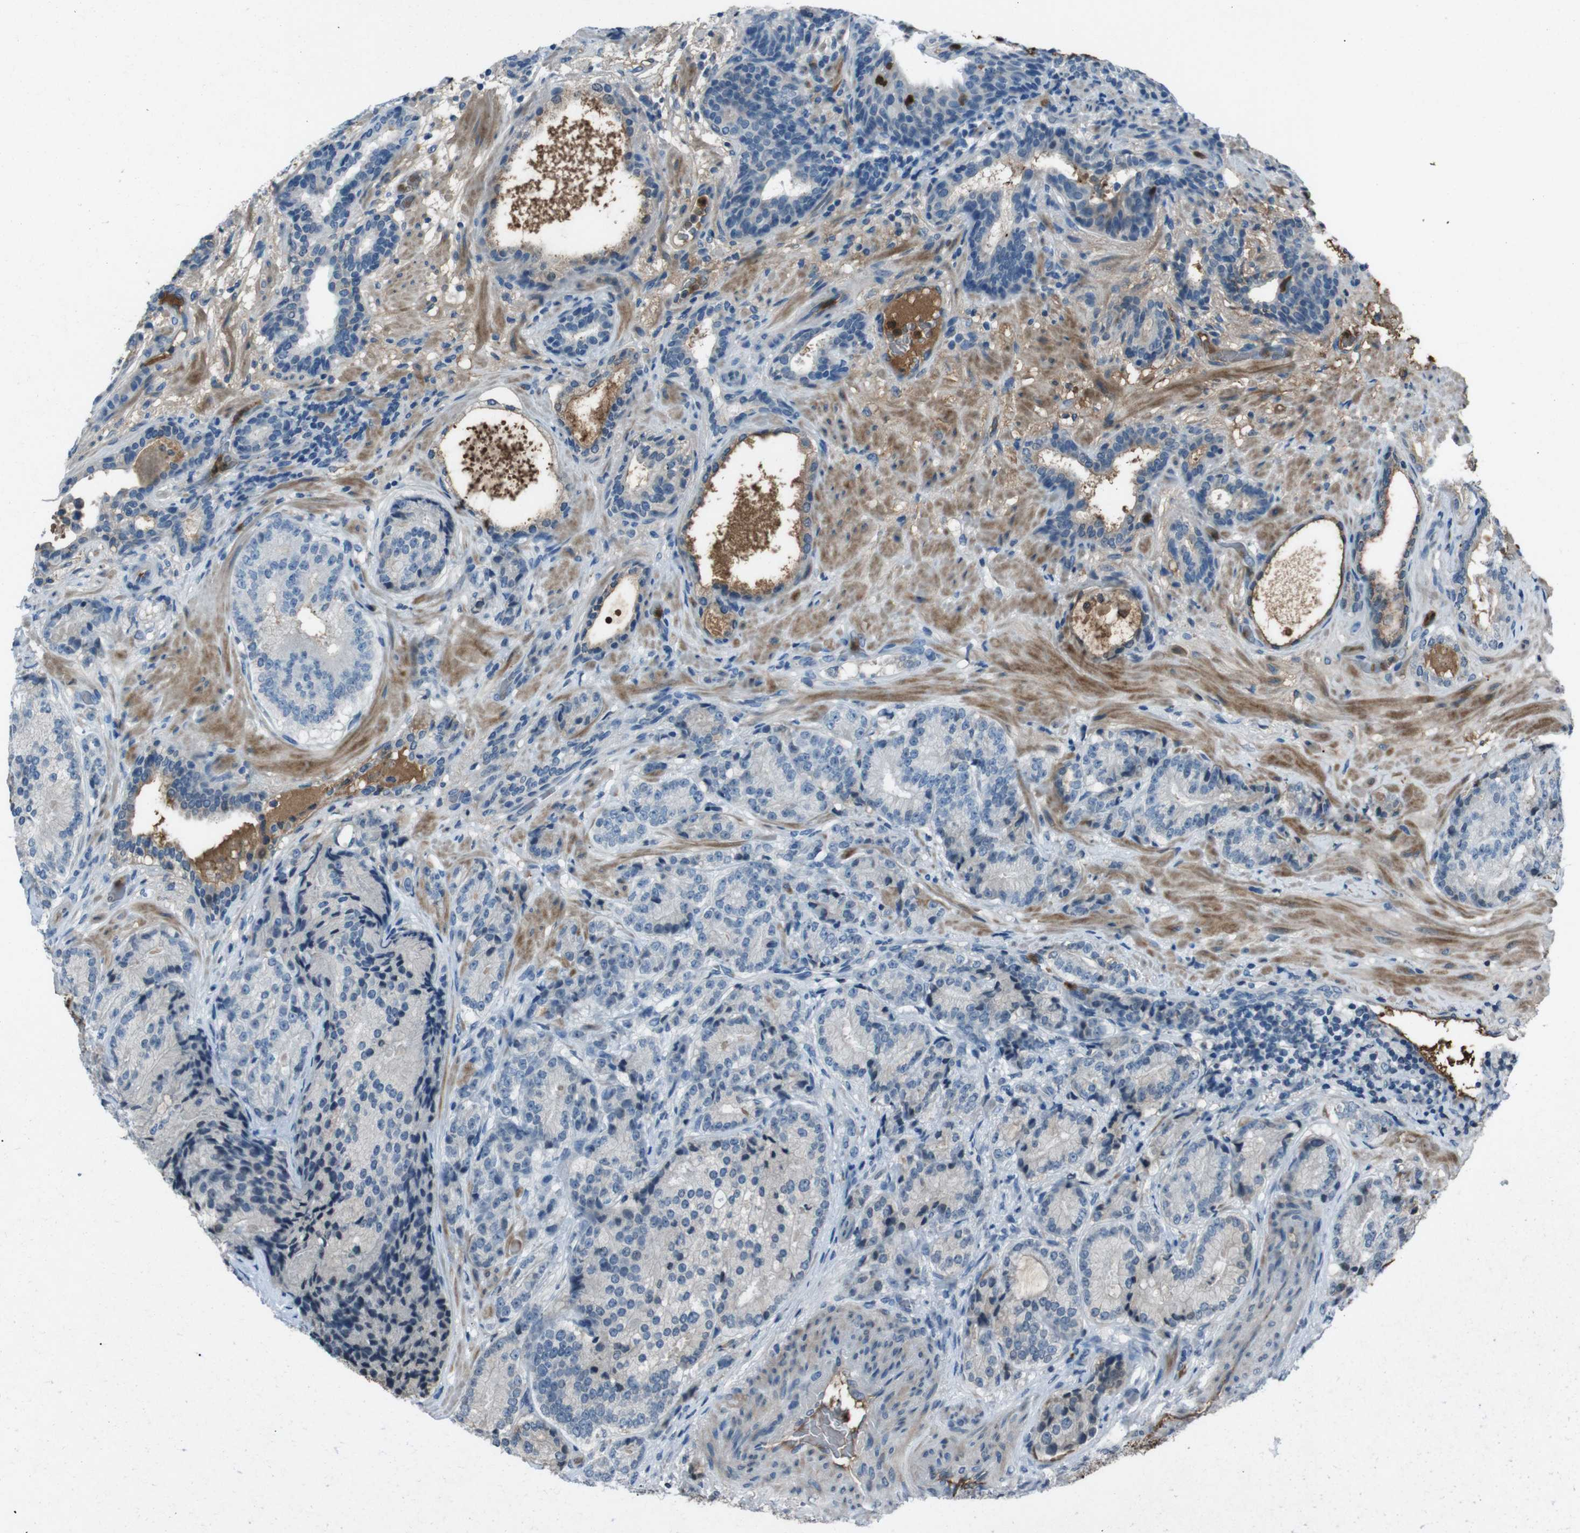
{"staining": {"intensity": "negative", "quantity": "none", "location": "none"}, "tissue": "prostate cancer", "cell_type": "Tumor cells", "image_type": "cancer", "snomed": [{"axis": "morphology", "description": "Adenocarcinoma, High grade"}, {"axis": "topography", "description": "Prostate"}], "caption": "This is an immunohistochemistry (IHC) micrograph of human adenocarcinoma (high-grade) (prostate). There is no positivity in tumor cells.", "gene": "UGT1A6", "patient": {"sex": "male", "age": 61}}